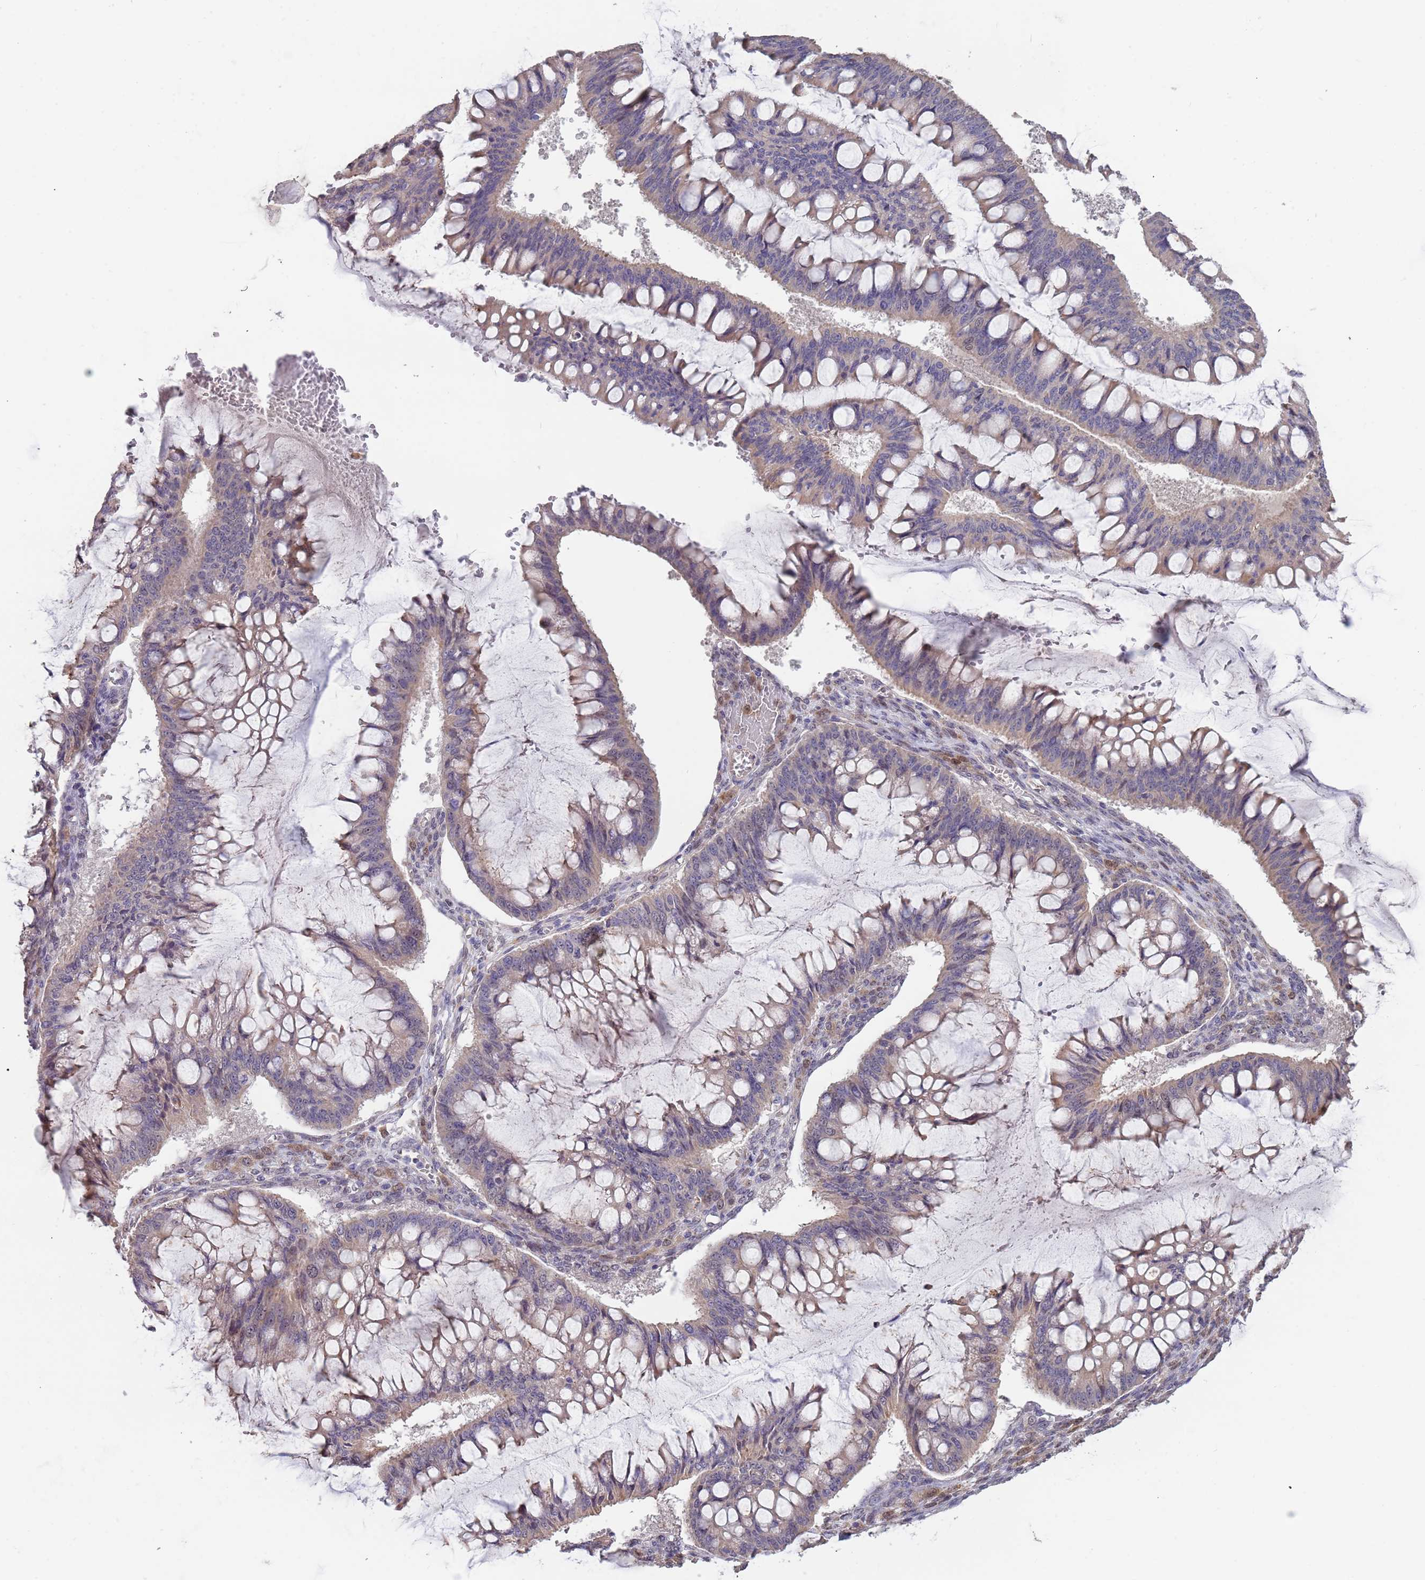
{"staining": {"intensity": "weak", "quantity": "<25%", "location": "cytoplasmic/membranous"}, "tissue": "ovarian cancer", "cell_type": "Tumor cells", "image_type": "cancer", "snomed": [{"axis": "morphology", "description": "Cystadenocarcinoma, mucinous, NOS"}, {"axis": "topography", "description": "Ovary"}], "caption": "The image displays no significant expression in tumor cells of ovarian cancer.", "gene": "TMEM64", "patient": {"sex": "female", "age": 73}}